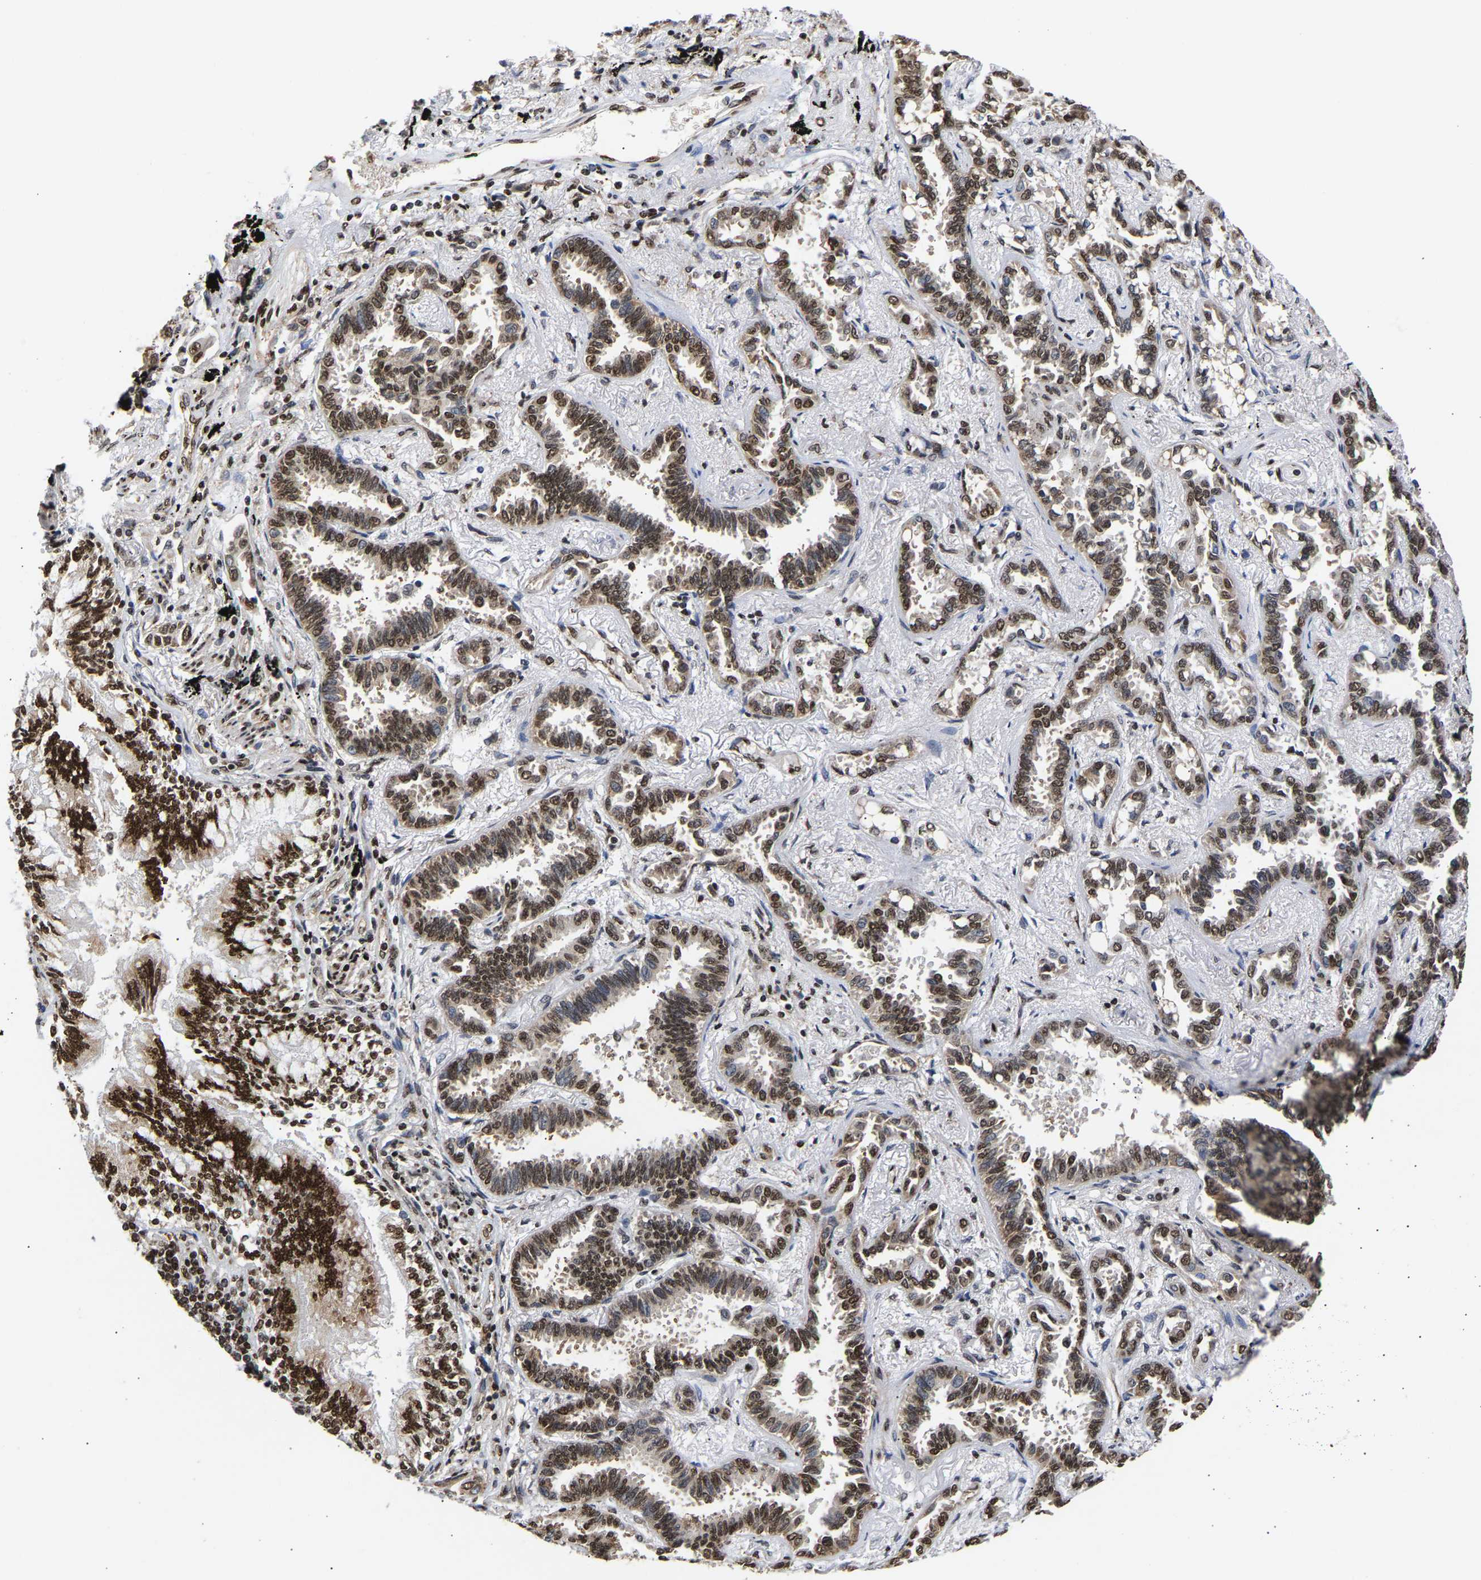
{"staining": {"intensity": "moderate", "quantity": ">75%", "location": "cytoplasmic/membranous,nuclear"}, "tissue": "lung cancer", "cell_type": "Tumor cells", "image_type": "cancer", "snomed": [{"axis": "morphology", "description": "Adenocarcinoma, NOS"}, {"axis": "topography", "description": "Lung"}], "caption": "Brown immunohistochemical staining in adenocarcinoma (lung) demonstrates moderate cytoplasmic/membranous and nuclear positivity in approximately >75% of tumor cells. (Stains: DAB in brown, nuclei in blue, Microscopy: brightfield microscopy at high magnification).", "gene": "PSIP1", "patient": {"sex": "male", "age": 59}}